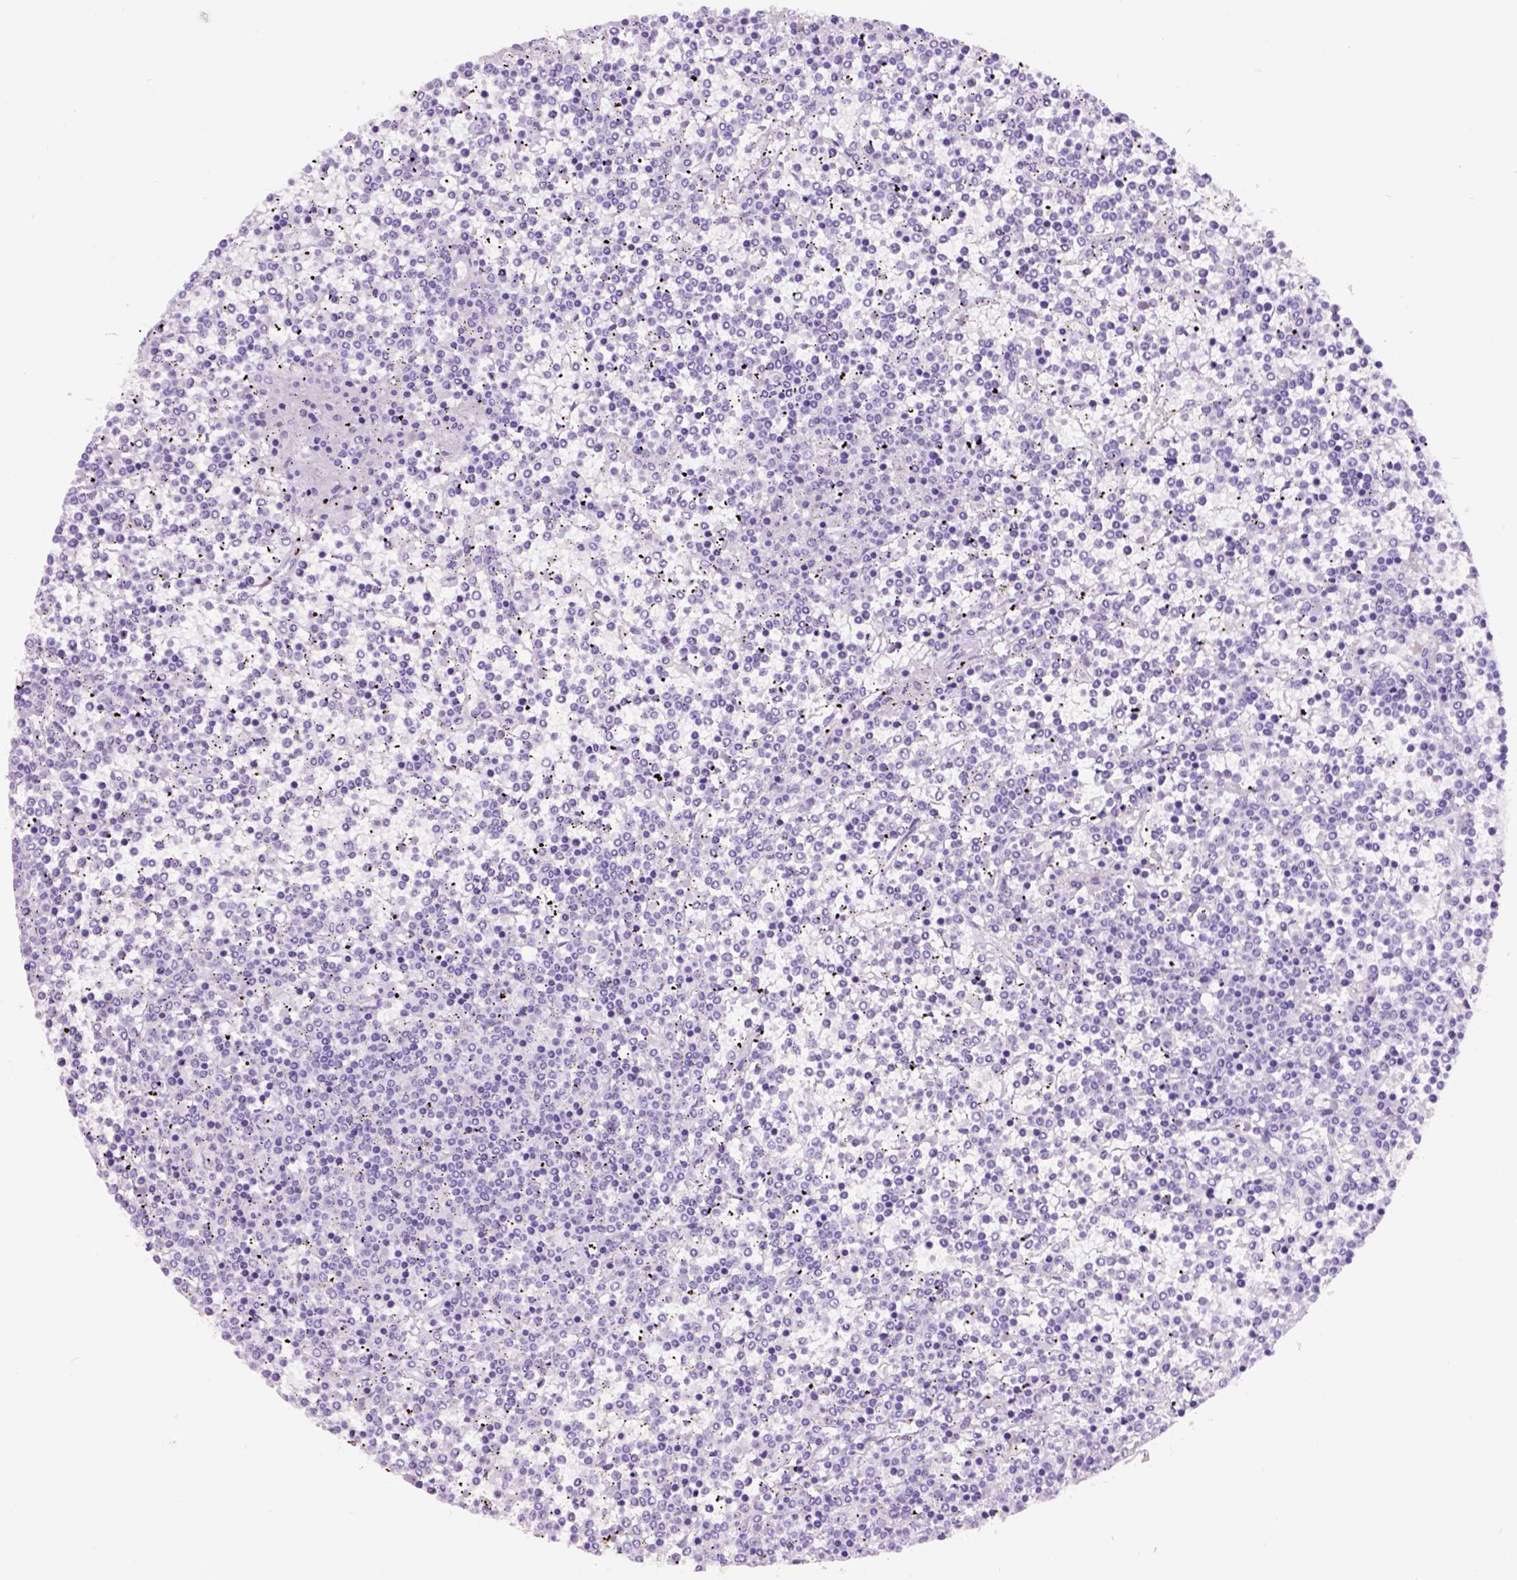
{"staining": {"intensity": "negative", "quantity": "none", "location": "none"}, "tissue": "lymphoma", "cell_type": "Tumor cells", "image_type": "cancer", "snomed": [{"axis": "morphology", "description": "Malignant lymphoma, non-Hodgkin's type, Low grade"}, {"axis": "topography", "description": "Spleen"}], "caption": "Tumor cells are negative for protein expression in human low-grade malignant lymphoma, non-Hodgkin's type.", "gene": "EGFR", "patient": {"sex": "female", "age": 19}}